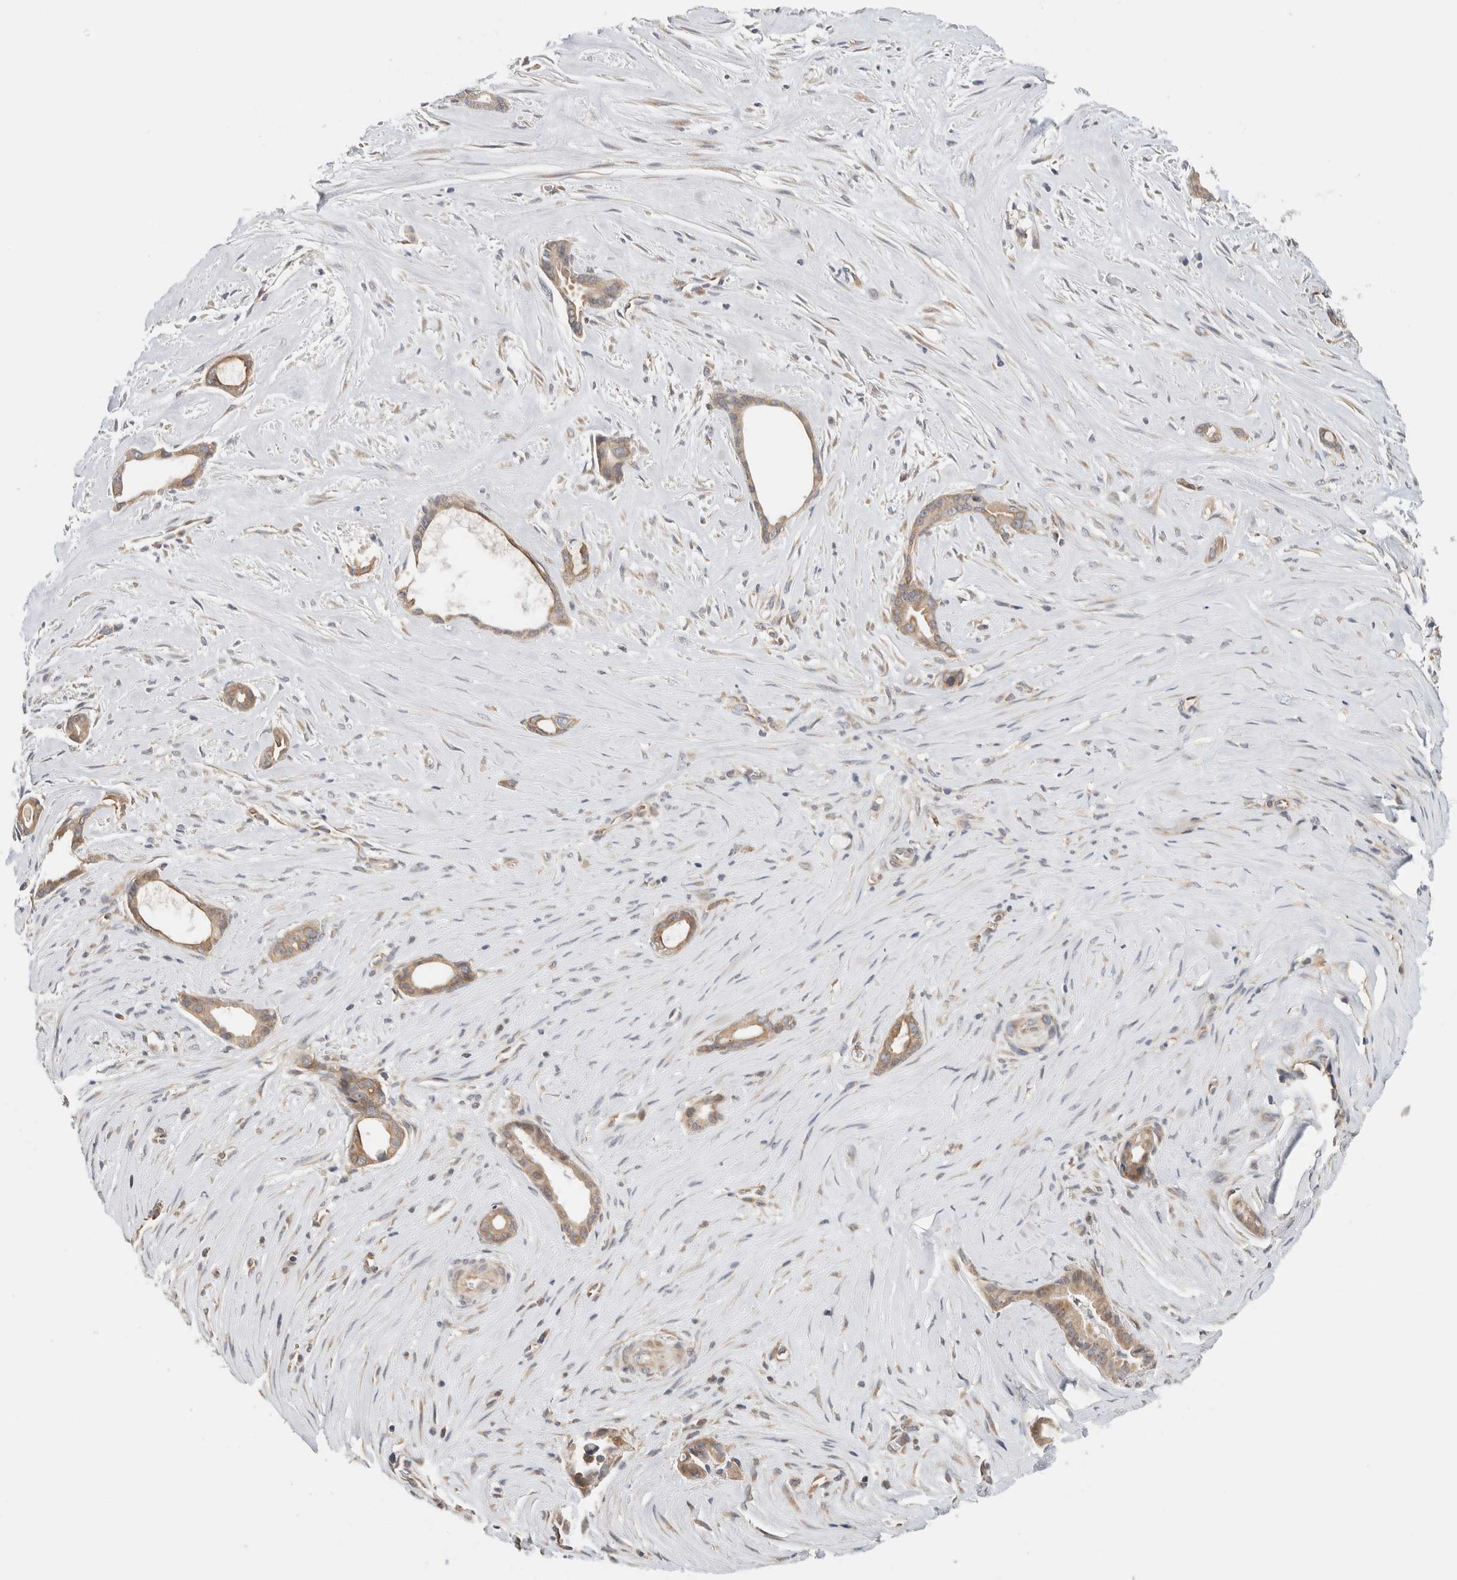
{"staining": {"intensity": "moderate", "quantity": ">75%", "location": "cytoplasmic/membranous"}, "tissue": "liver cancer", "cell_type": "Tumor cells", "image_type": "cancer", "snomed": [{"axis": "morphology", "description": "Cholangiocarcinoma"}, {"axis": "topography", "description": "Liver"}], "caption": "An immunohistochemistry (IHC) micrograph of tumor tissue is shown. Protein staining in brown labels moderate cytoplasmic/membranous positivity in liver cancer within tumor cells.", "gene": "PUM1", "patient": {"sex": "female", "age": 55}}